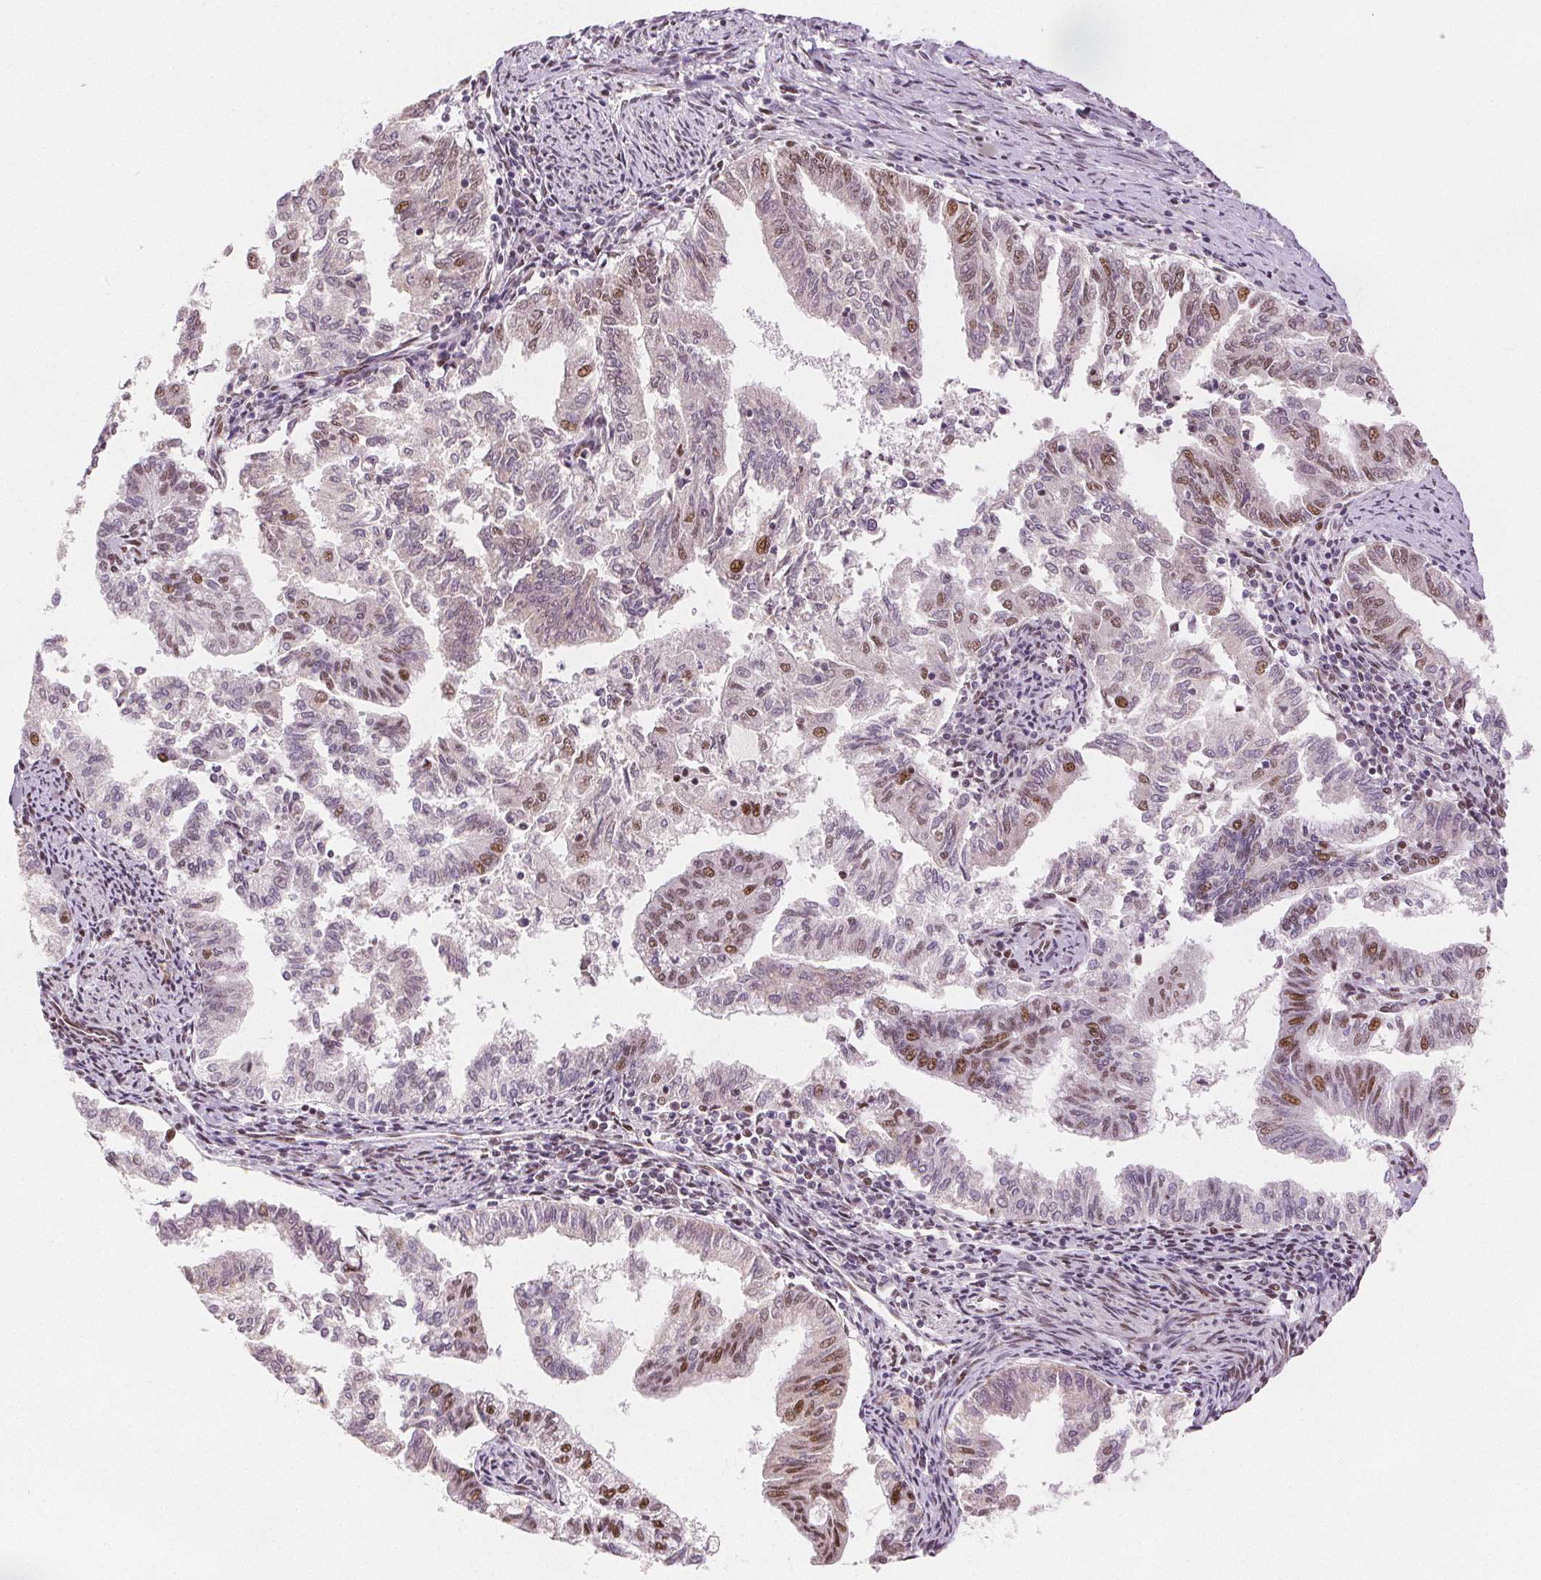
{"staining": {"intensity": "moderate", "quantity": "<25%", "location": "nuclear"}, "tissue": "endometrial cancer", "cell_type": "Tumor cells", "image_type": "cancer", "snomed": [{"axis": "morphology", "description": "Adenocarcinoma, NOS"}, {"axis": "topography", "description": "Endometrium"}], "caption": "Immunohistochemical staining of adenocarcinoma (endometrial) reveals moderate nuclear protein staining in approximately <25% of tumor cells.", "gene": "ZNF703", "patient": {"sex": "female", "age": 79}}